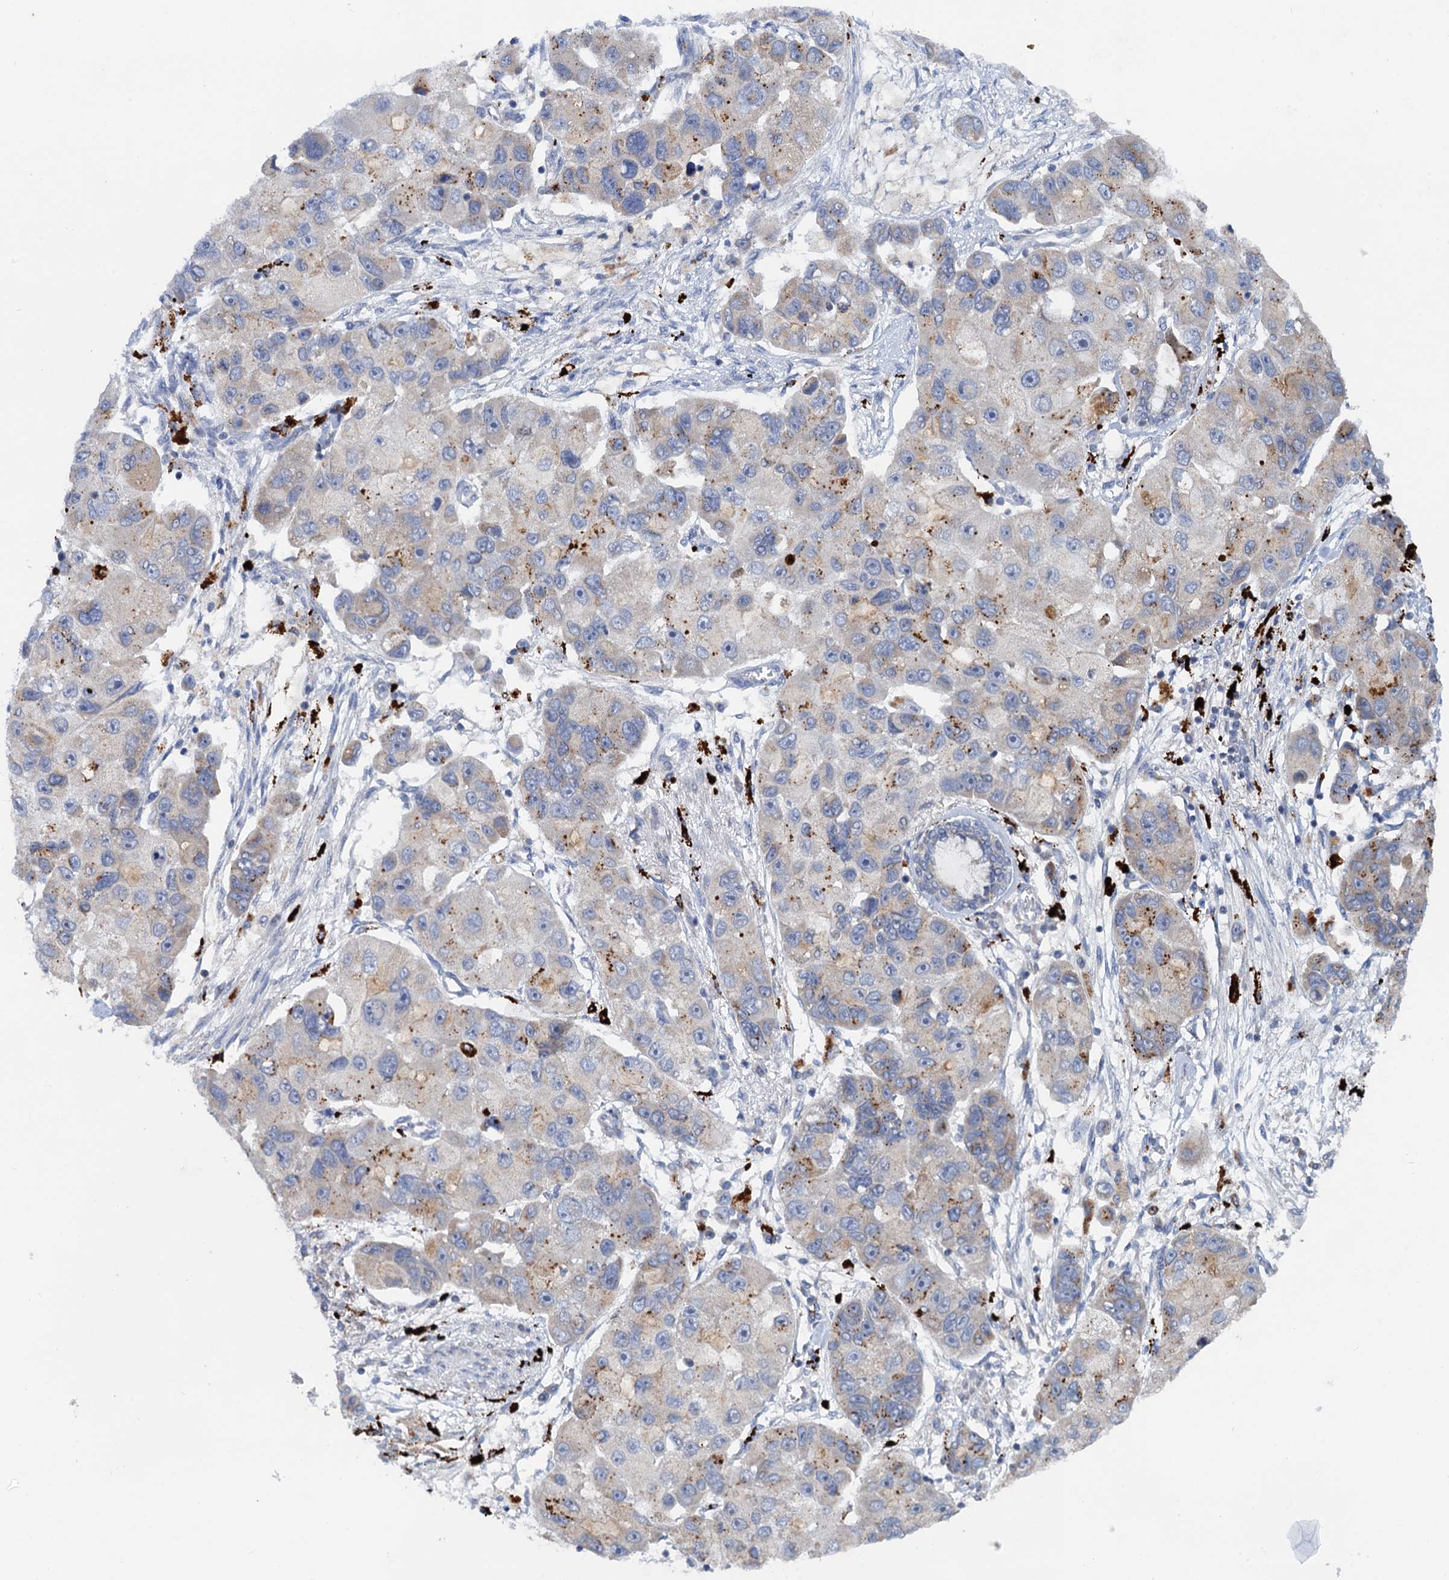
{"staining": {"intensity": "moderate", "quantity": "<25%", "location": "cytoplasmic/membranous"}, "tissue": "lung cancer", "cell_type": "Tumor cells", "image_type": "cancer", "snomed": [{"axis": "morphology", "description": "Adenocarcinoma, NOS"}, {"axis": "topography", "description": "Lung"}], "caption": "Protein expression analysis of human lung cancer reveals moderate cytoplasmic/membranous positivity in about <25% of tumor cells. (DAB = brown stain, brightfield microscopy at high magnification).", "gene": "ANKS3", "patient": {"sex": "female", "age": 54}}